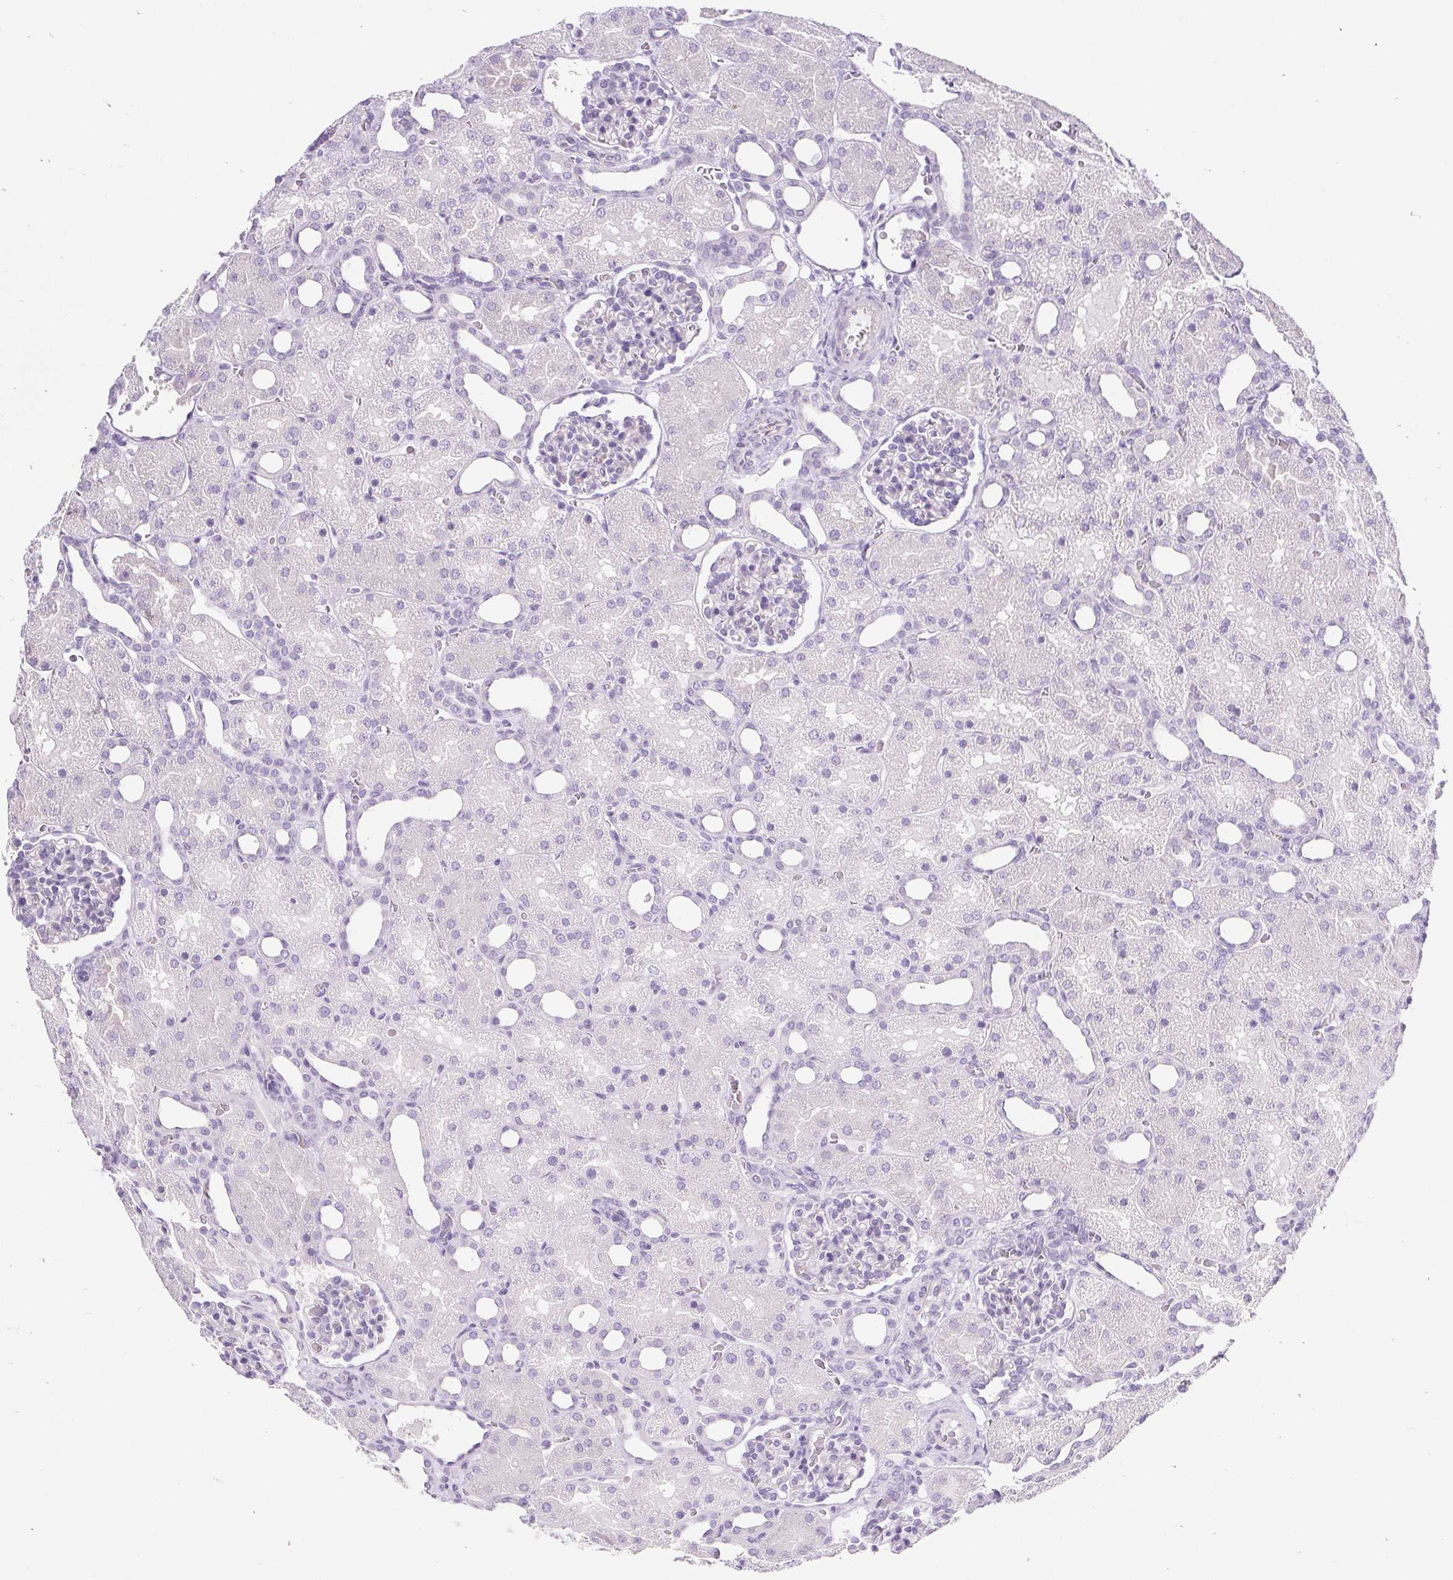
{"staining": {"intensity": "negative", "quantity": "none", "location": "none"}, "tissue": "kidney", "cell_type": "Cells in glomeruli", "image_type": "normal", "snomed": [{"axis": "morphology", "description": "Normal tissue, NOS"}, {"axis": "topography", "description": "Kidney"}], "caption": "Protein analysis of benign kidney shows no significant staining in cells in glomeruli.", "gene": "BCAS1", "patient": {"sex": "male", "age": 2}}